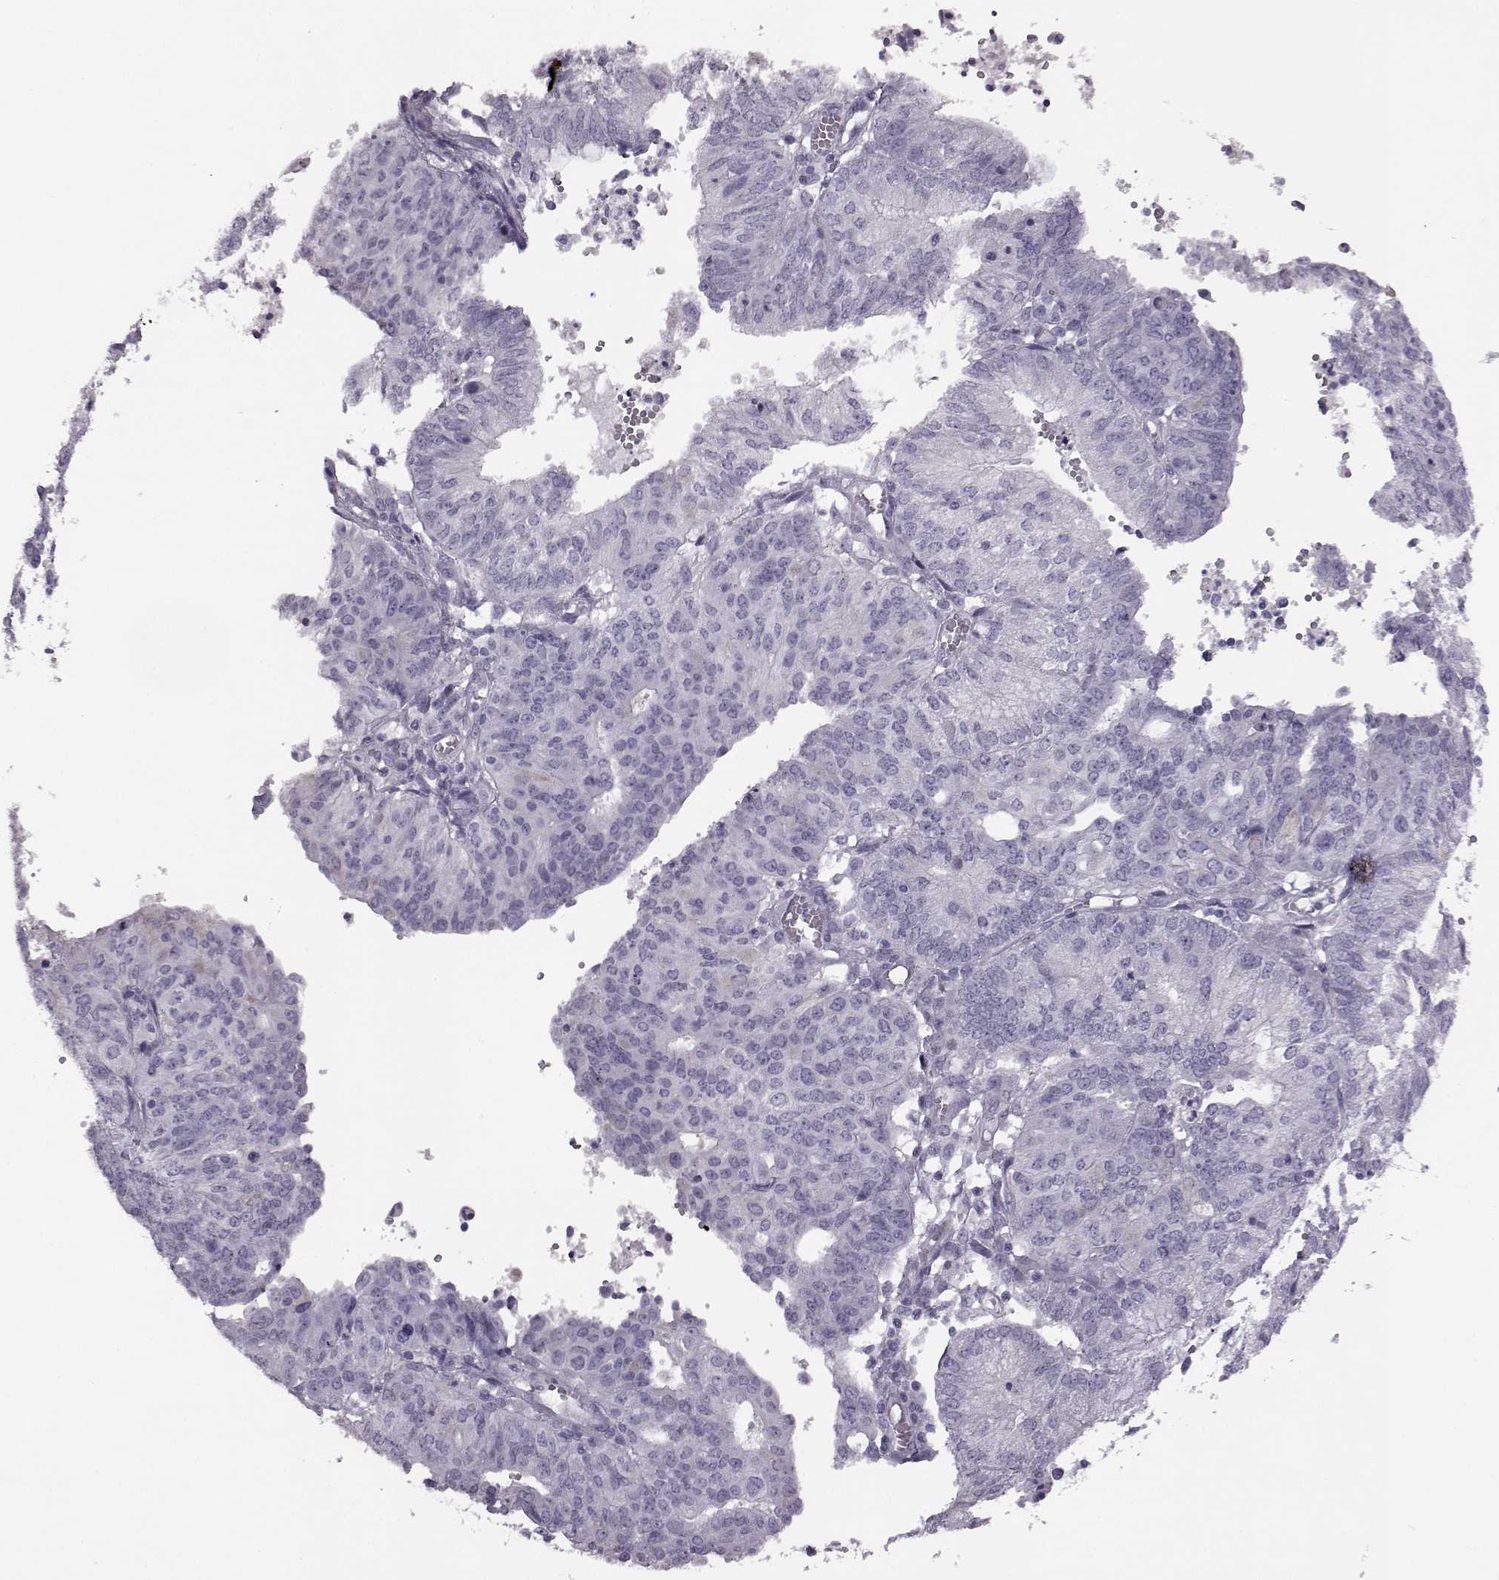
{"staining": {"intensity": "negative", "quantity": "none", "location": "none"}, "tissue": "endometrial cancer", "cell_type": "Tumor cells", "image_type": "cancer", "snomed": [{"axis": "morphology", "description": "Adenocarcinoma, NOS"}, {"axis": "topography", "description": "Endometrium"}], "caption": "This photomicrograph is of endometrial adenocarcinoma stained with immunohistochemistry (IHC) to label a protein in brown with the nuclei are counter-stained blue. There is no staining in tumor cells.", "gene": "ODAD4", "patient": {"sex": "female", "age": 82}}